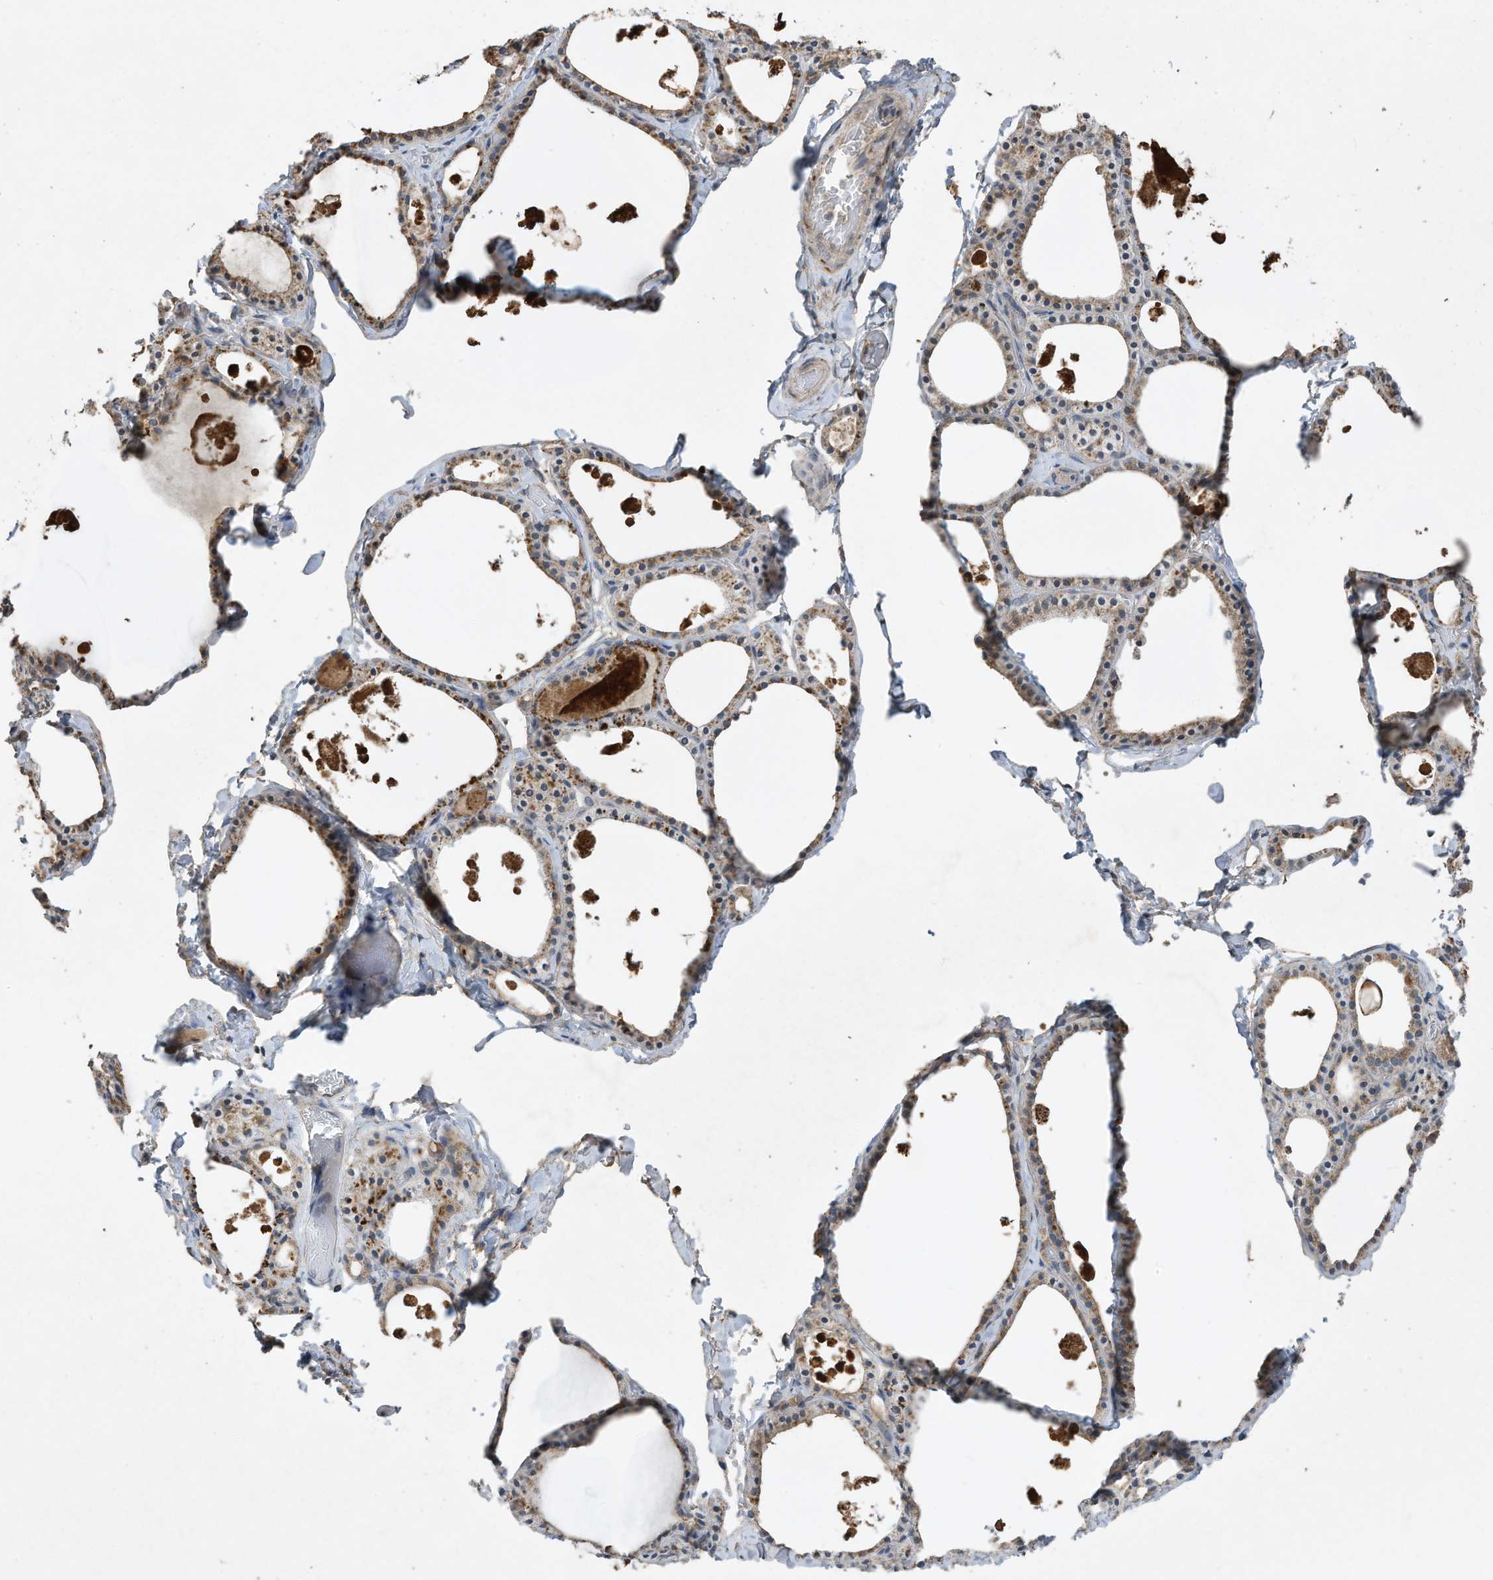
{"staining": {"intensity": "moderate", "quantity": ">75%", "location": "cytoplasmic/membranous"}, "tissue": "thyroid gland", "cell_type": "Glandular cells", "image_type": "normal", "snomed": [{"axis": "morphology", "description": "Normal tissue, NOS"}, {"axis": "topography", "description": "Thyroid gland"}], "caption": "Immunohistochemistry histopathology image of unremarkable human thyroid gland stained for a protein (brown), which demonstrates medium levels of moderate cytoplasmic/membranous positivity in approximately >75% of glandular cells.", "gene": "CAPN13", "patient": {"sex": "male", "age": 56}}